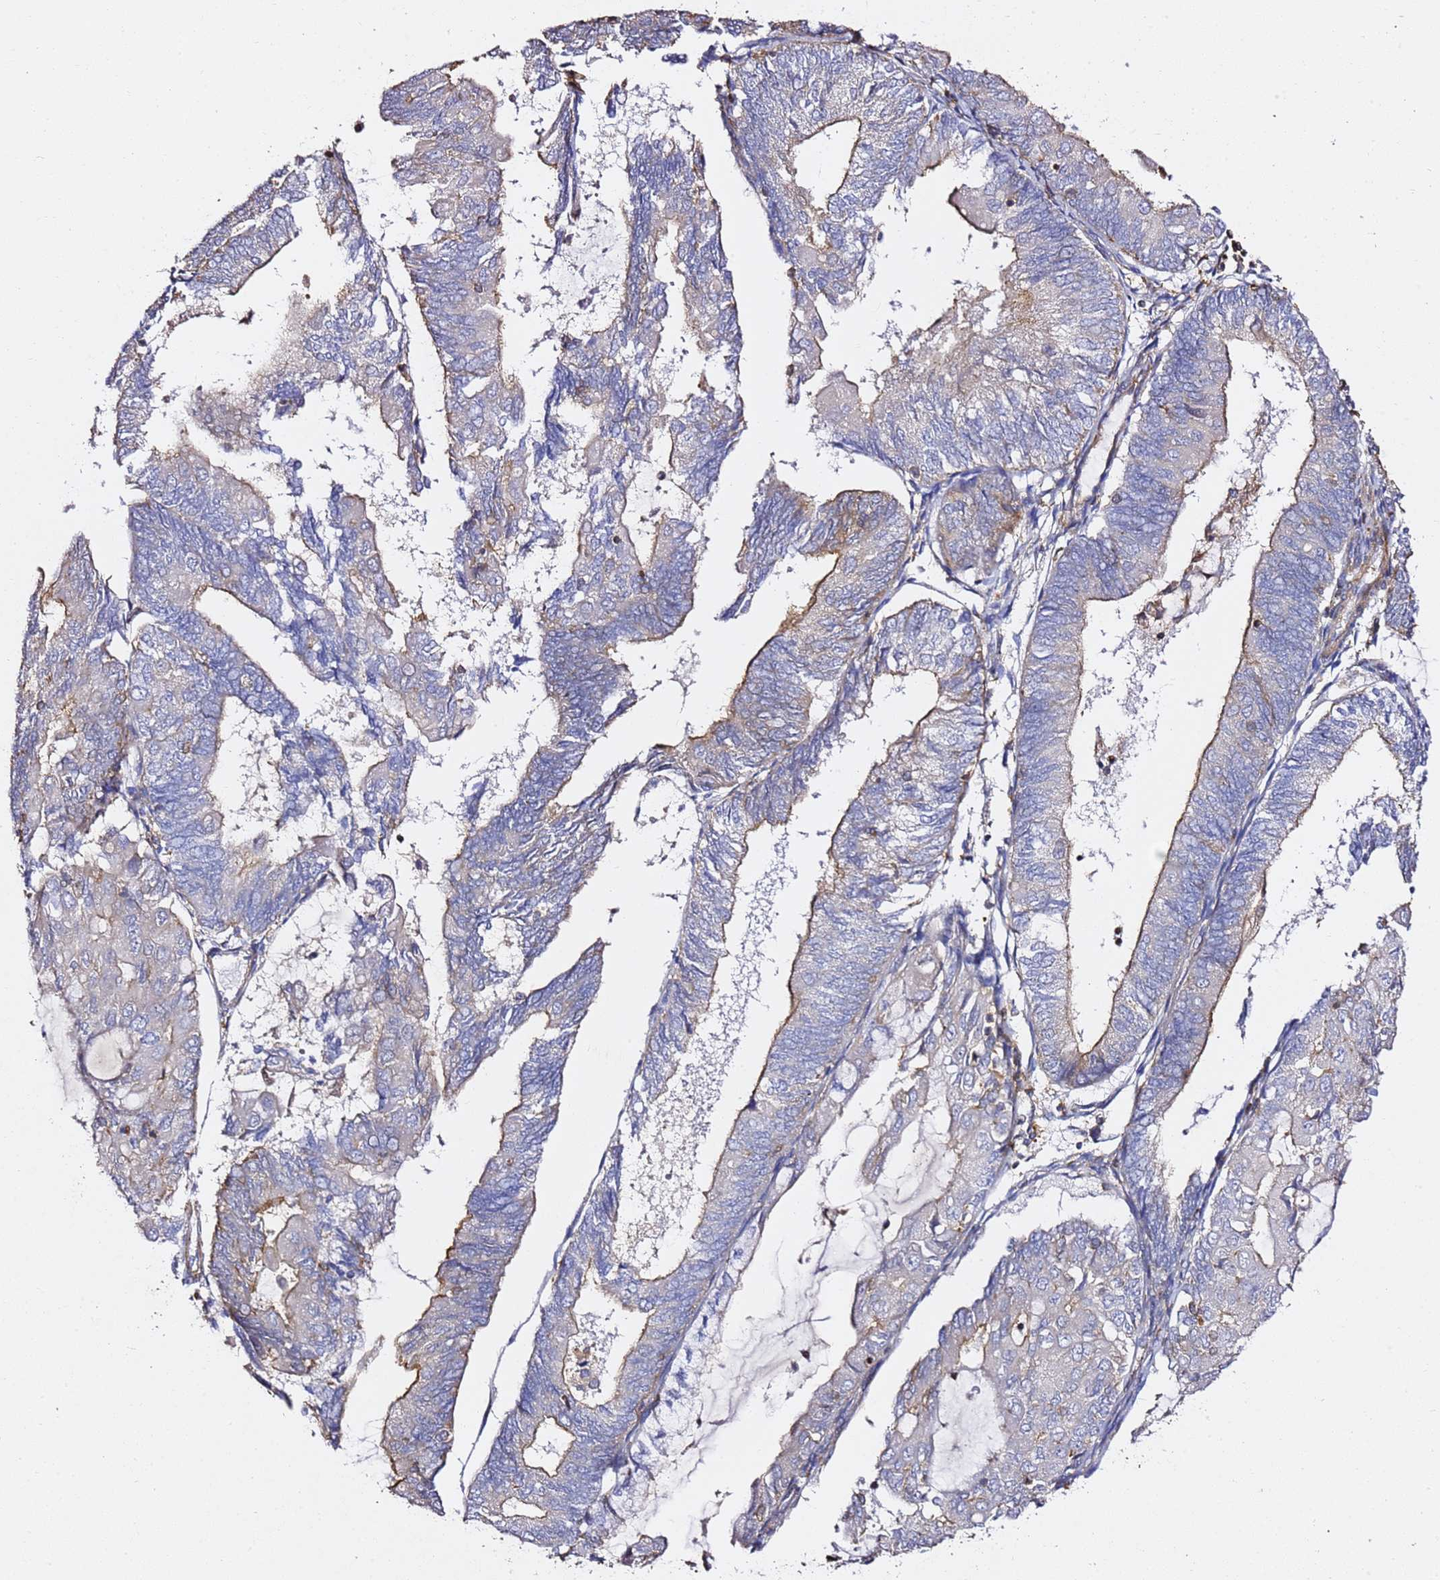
{"staining": {"intensity": "weak", "quantity": "<25%", "location": "cytoplasmic/membranous"}, "tissue": "endometrial cancer", "cell_type": "Tumor cells", "image_type": "cancer", "snomed": [{"axis": "morphology", "description": "Adenocarcinoma, NOS"}, {"axis": "topography", "description": "Endometrium"}], "caption": "This is a histopathology image of immunohistochemistry staining of endometrial cancer (adenocarcinoma), which shows no staining in tumor cells.", "gene": "ZFP36L2", "patient": {"sex": "female", "age": 81}}